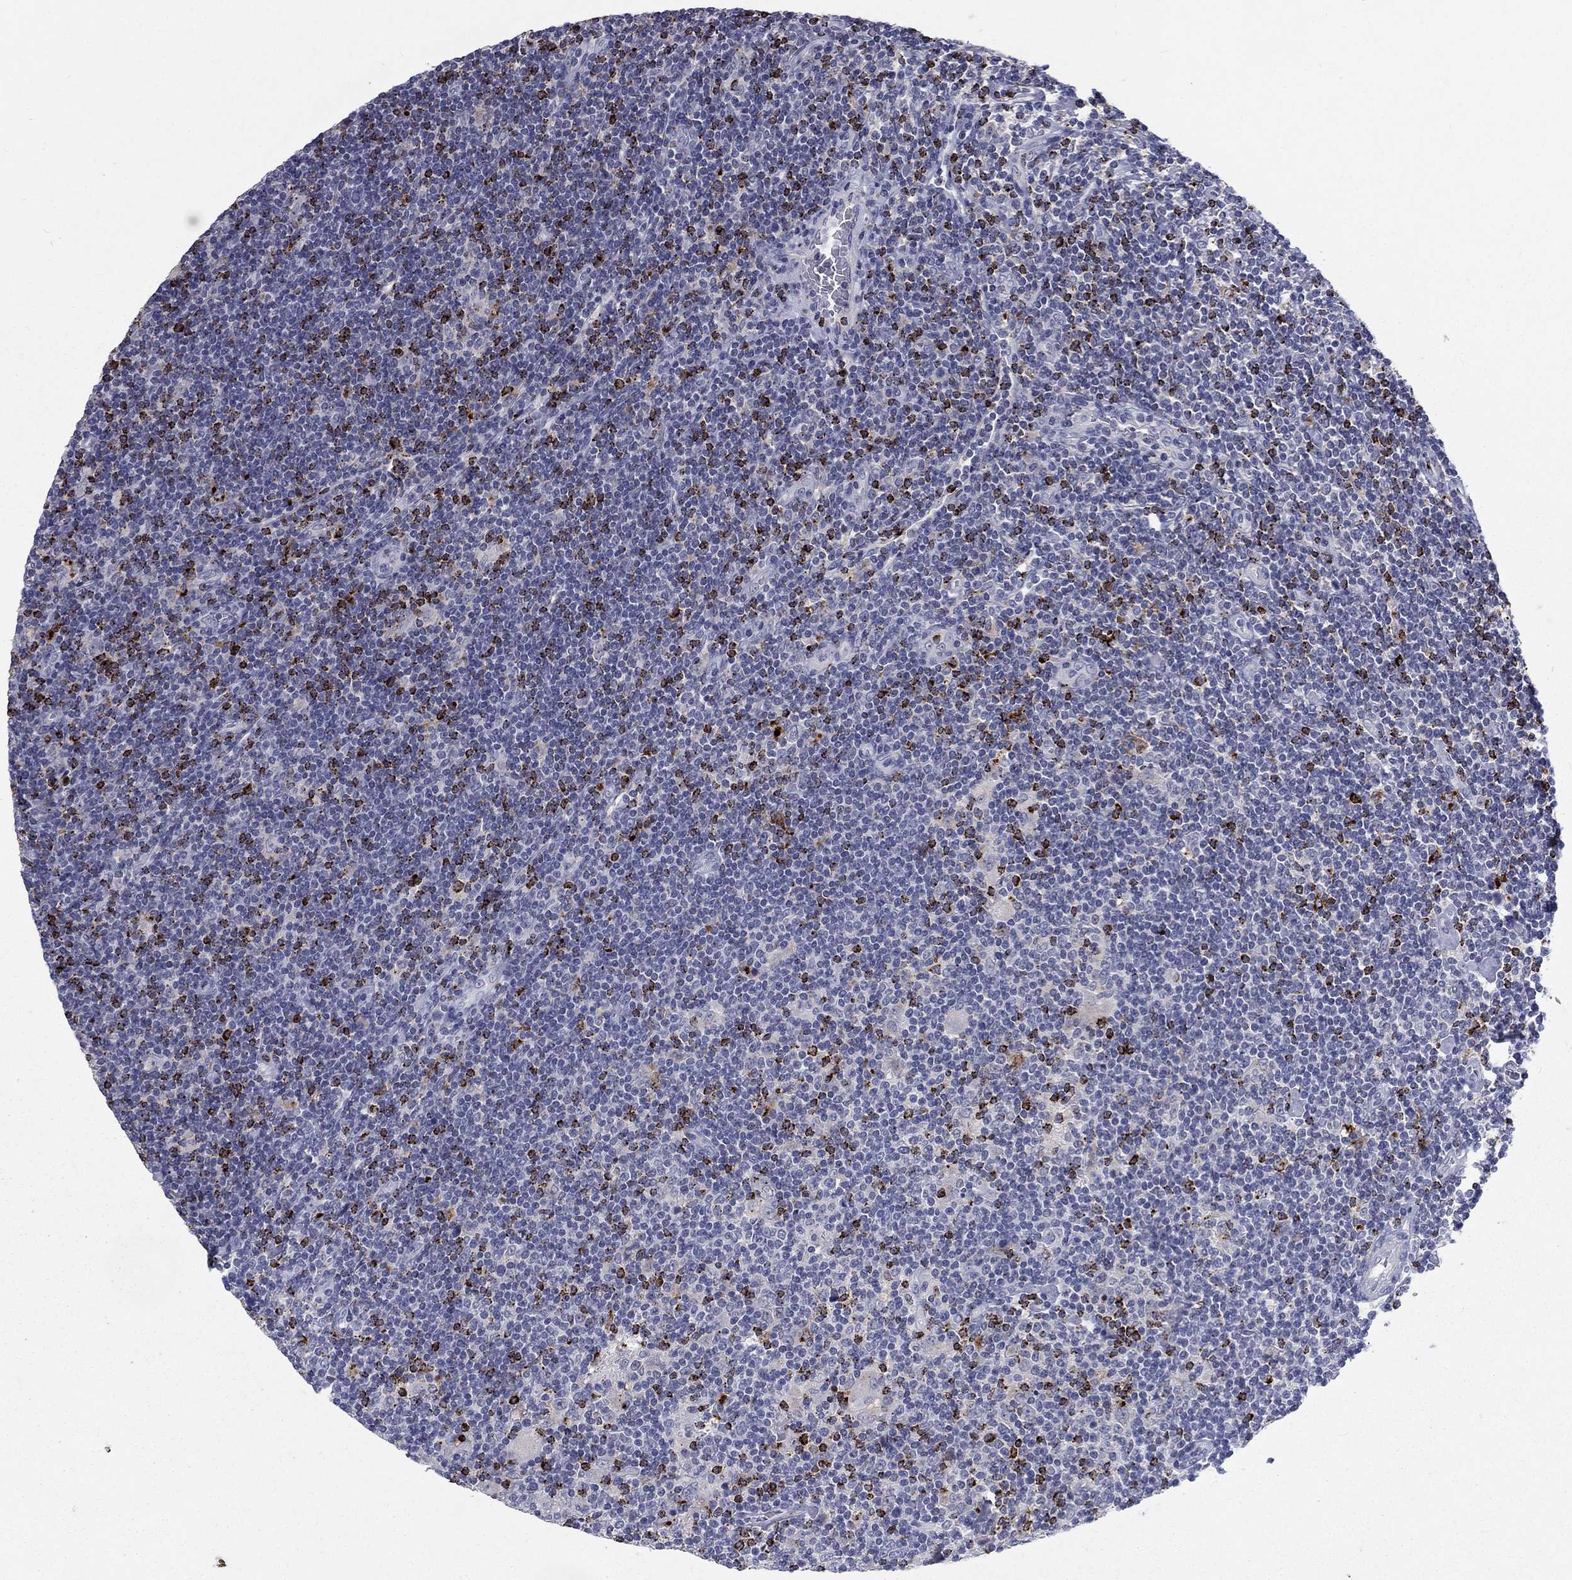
{"staining": {"intensity": "negative", "quantity": "none", "location": "none"}, "tissue": "lymphoma", "cell_type": "Tumor cells", "image_type": "cancer", "snomed": [{"axis": "morphology", "description": "Hodgkin's disease, NOS"}, {"axis": "topography", "description": "Lymph node"}], "caption": "Immunohistochemical staining of human lymphoma reveals no significant expression in tumor cells.", "gene": "GZMA", "patient": {"sex": "male", "age": 40}}